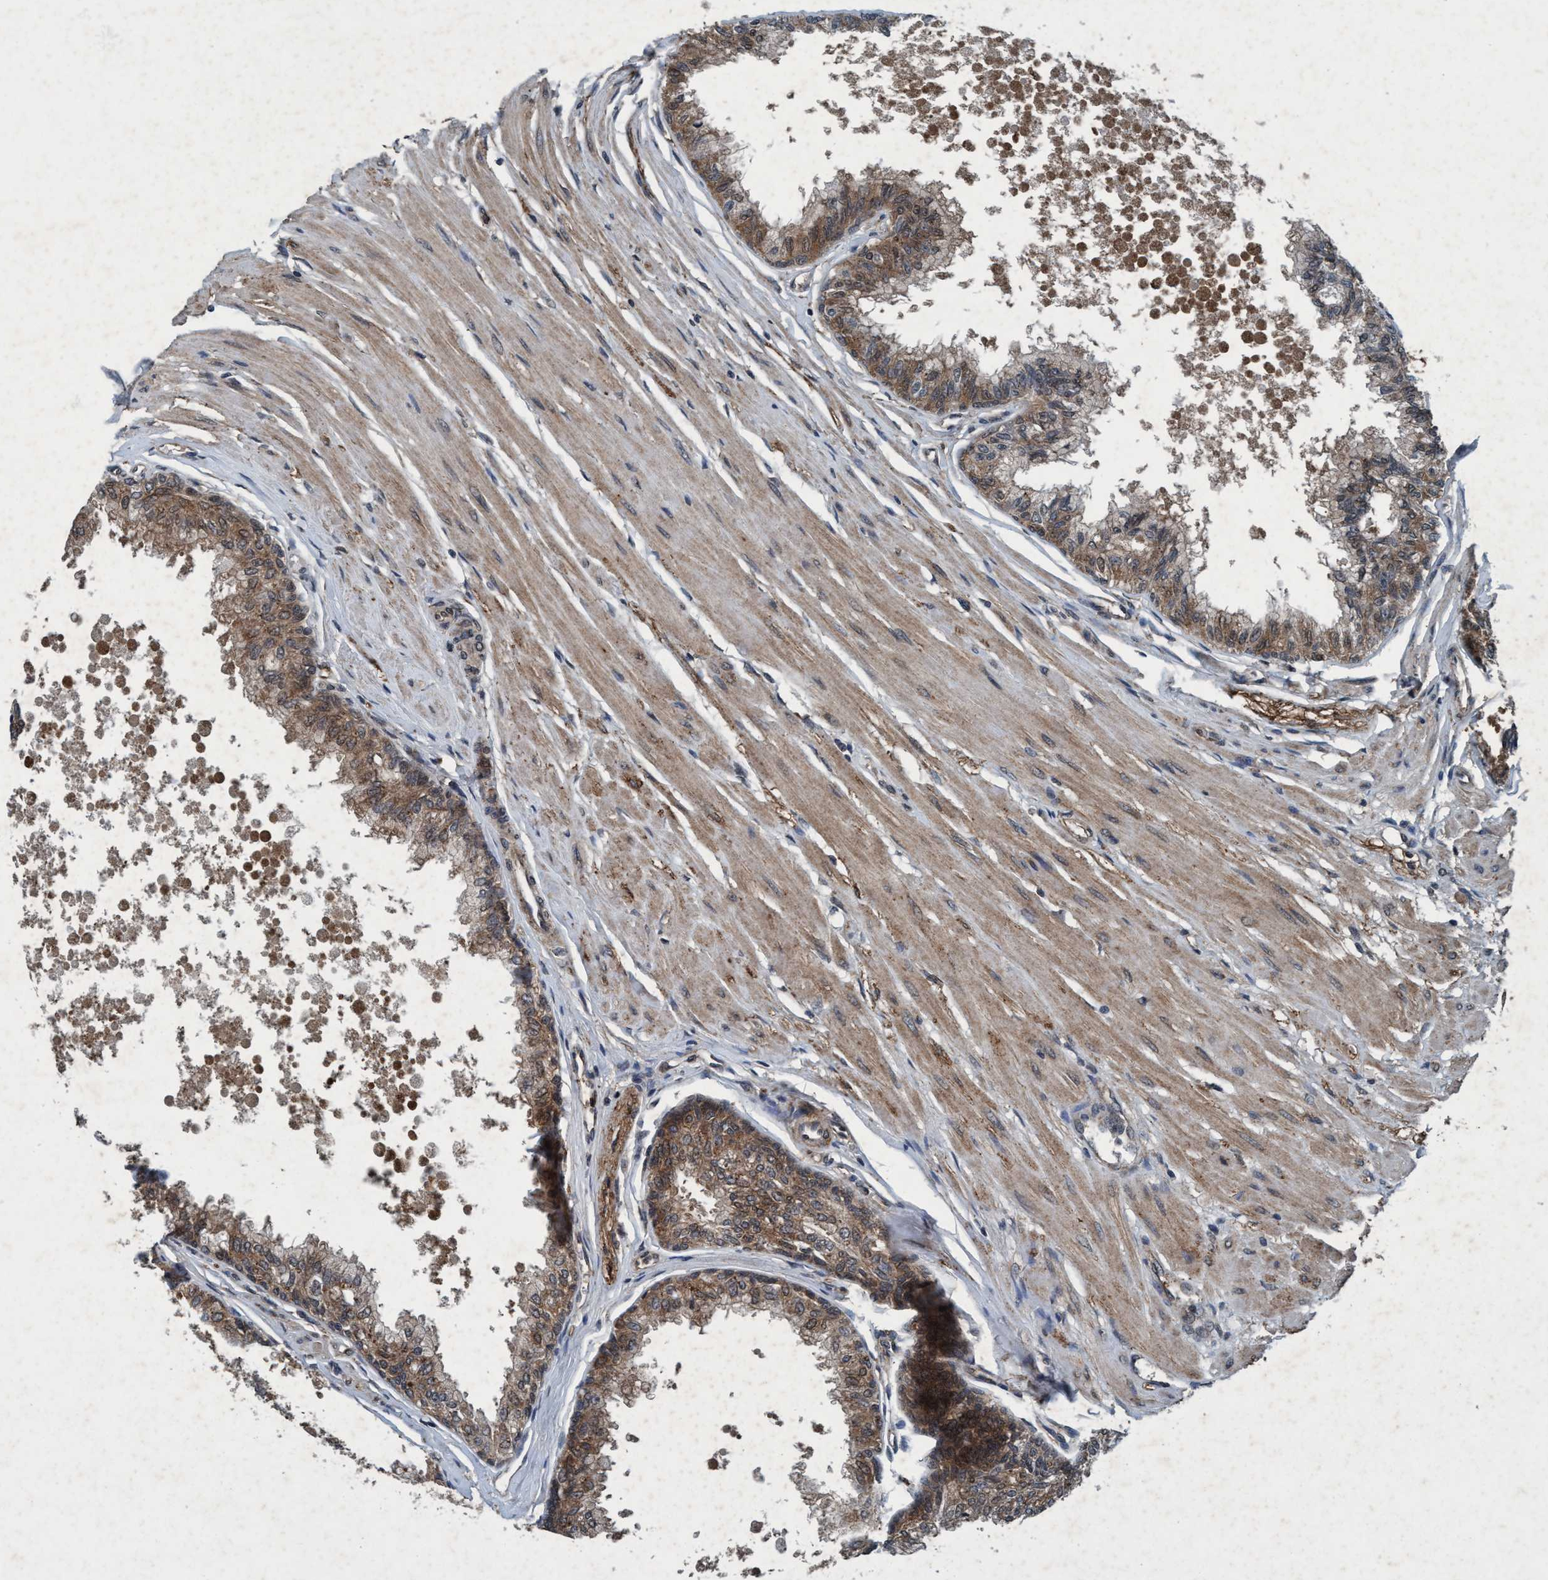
{"staining": {"intensity": "moderate", "quantity": ">75%", "location": "cytoplasmic/membranous"}, "tissue": "prostate", "cell_type": "Glandular cells", "image_type": "normal", "snomed": [{"axis": "morphology", "description": "Normal tissue, NOS"}, {"axis": "topography", "description": "Prostate"}, {"axis": "topography", "description": "Seminal veicle"}], "caption": "Normal prostate shows moderate cytoplasmic/membranous expression in approximately >75% of glandular cells, visualized by immunohistochemistry. The staining was performed using DAB to visualize the protein expression in brown, while the nuclei were stained in blue with hematoxylin (Magnification: 20x).", "gene": "AKT1S1", "patient": {"sex": "male", "age": 60}}